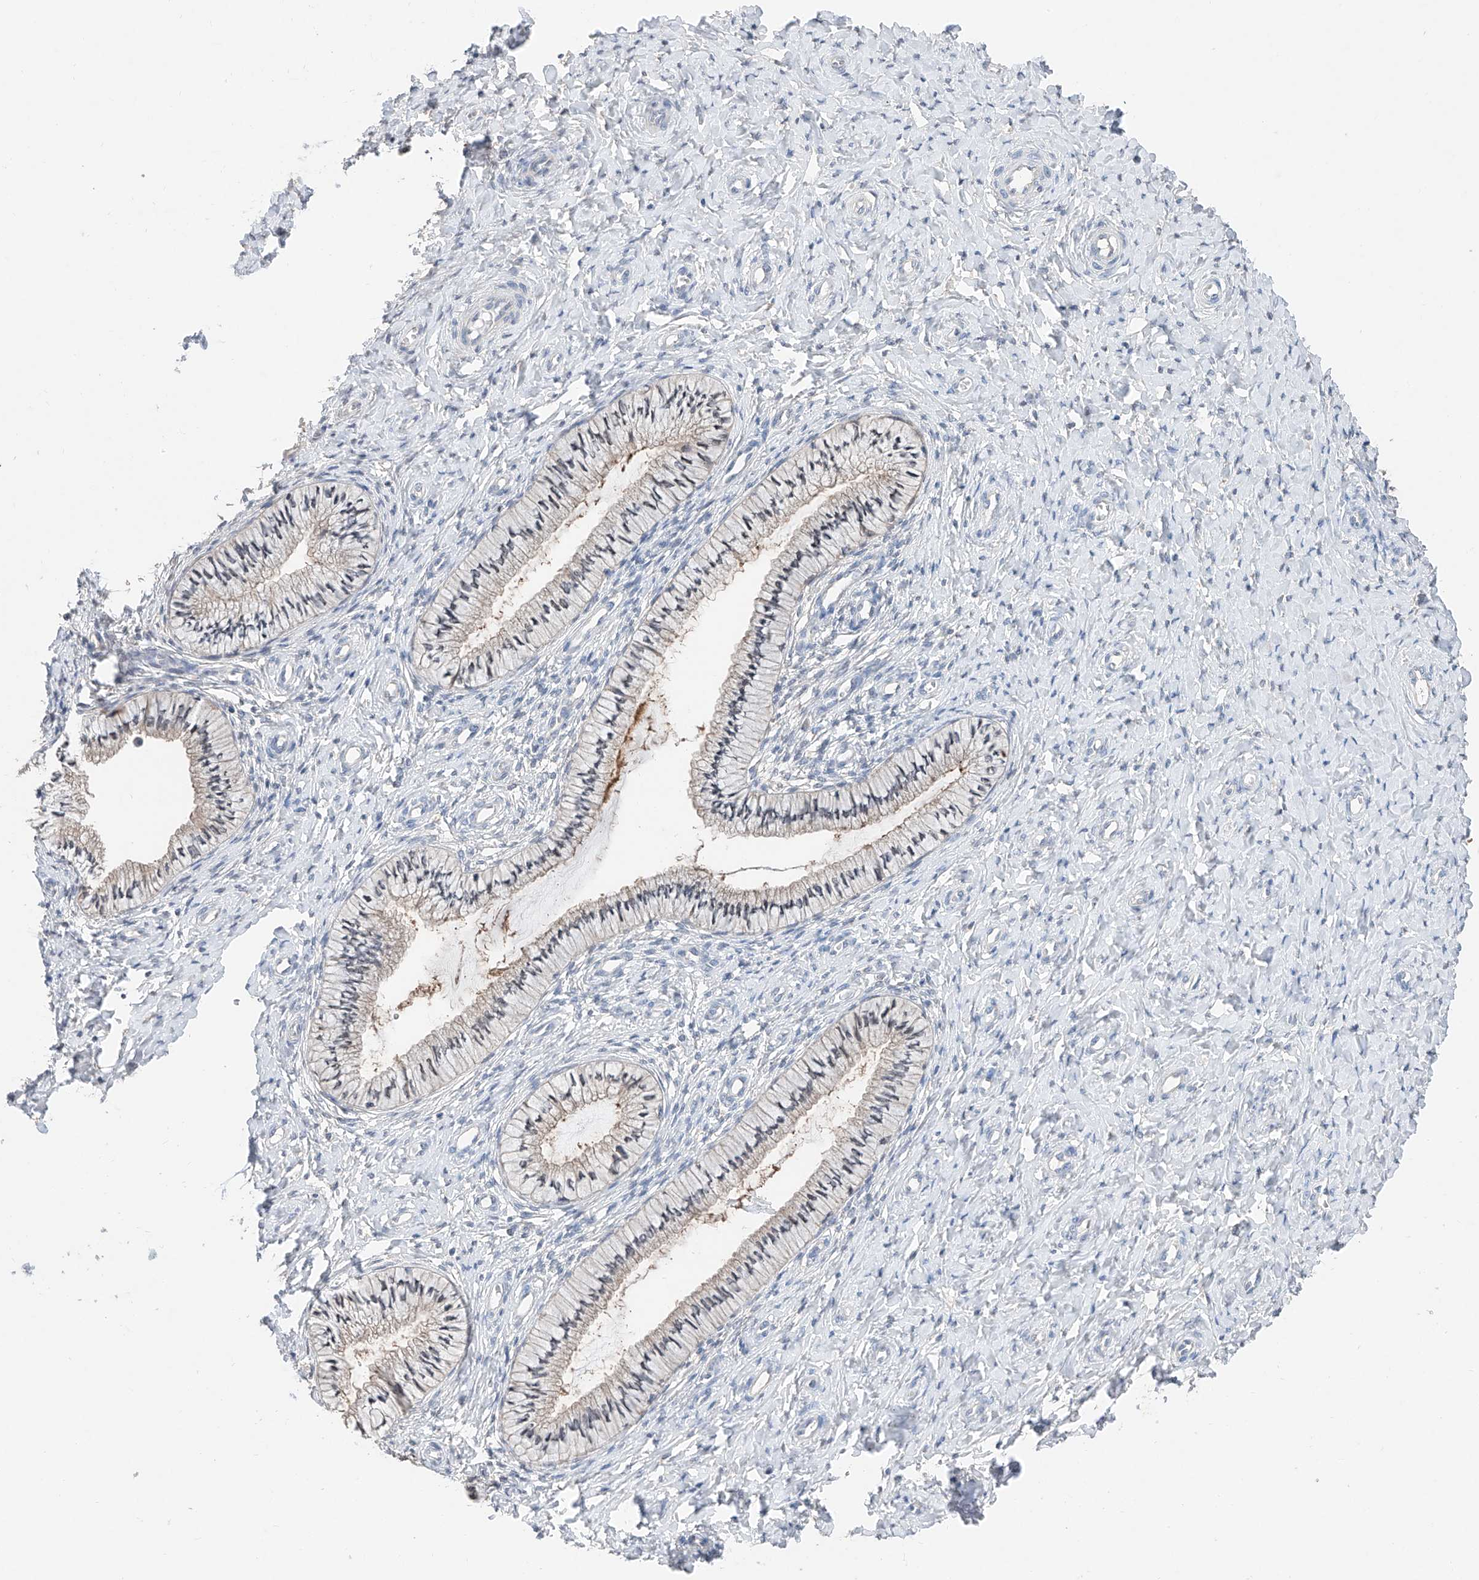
{"staining": {"intensity": "weak", "quantity": "25%-75%", "location": "cytoplasmic/membranous,nuclear"}, "tissue": "cervix", "cell_type": "Glandular cells", "image_type": "normal", "snomed": [{"axis": "morphology", "description": "Normal tissue, NOS"}, {"axis": "topography", "description": "Cervix"}], "caption": "The histopathology image displays staining of benign cervix, revealing weak cytoplasmic/membranous,nuclear protein staining (brown color) within glandular cells.", "gene": "FUCA2", "patient": {"sex": "female", "age": 36}}